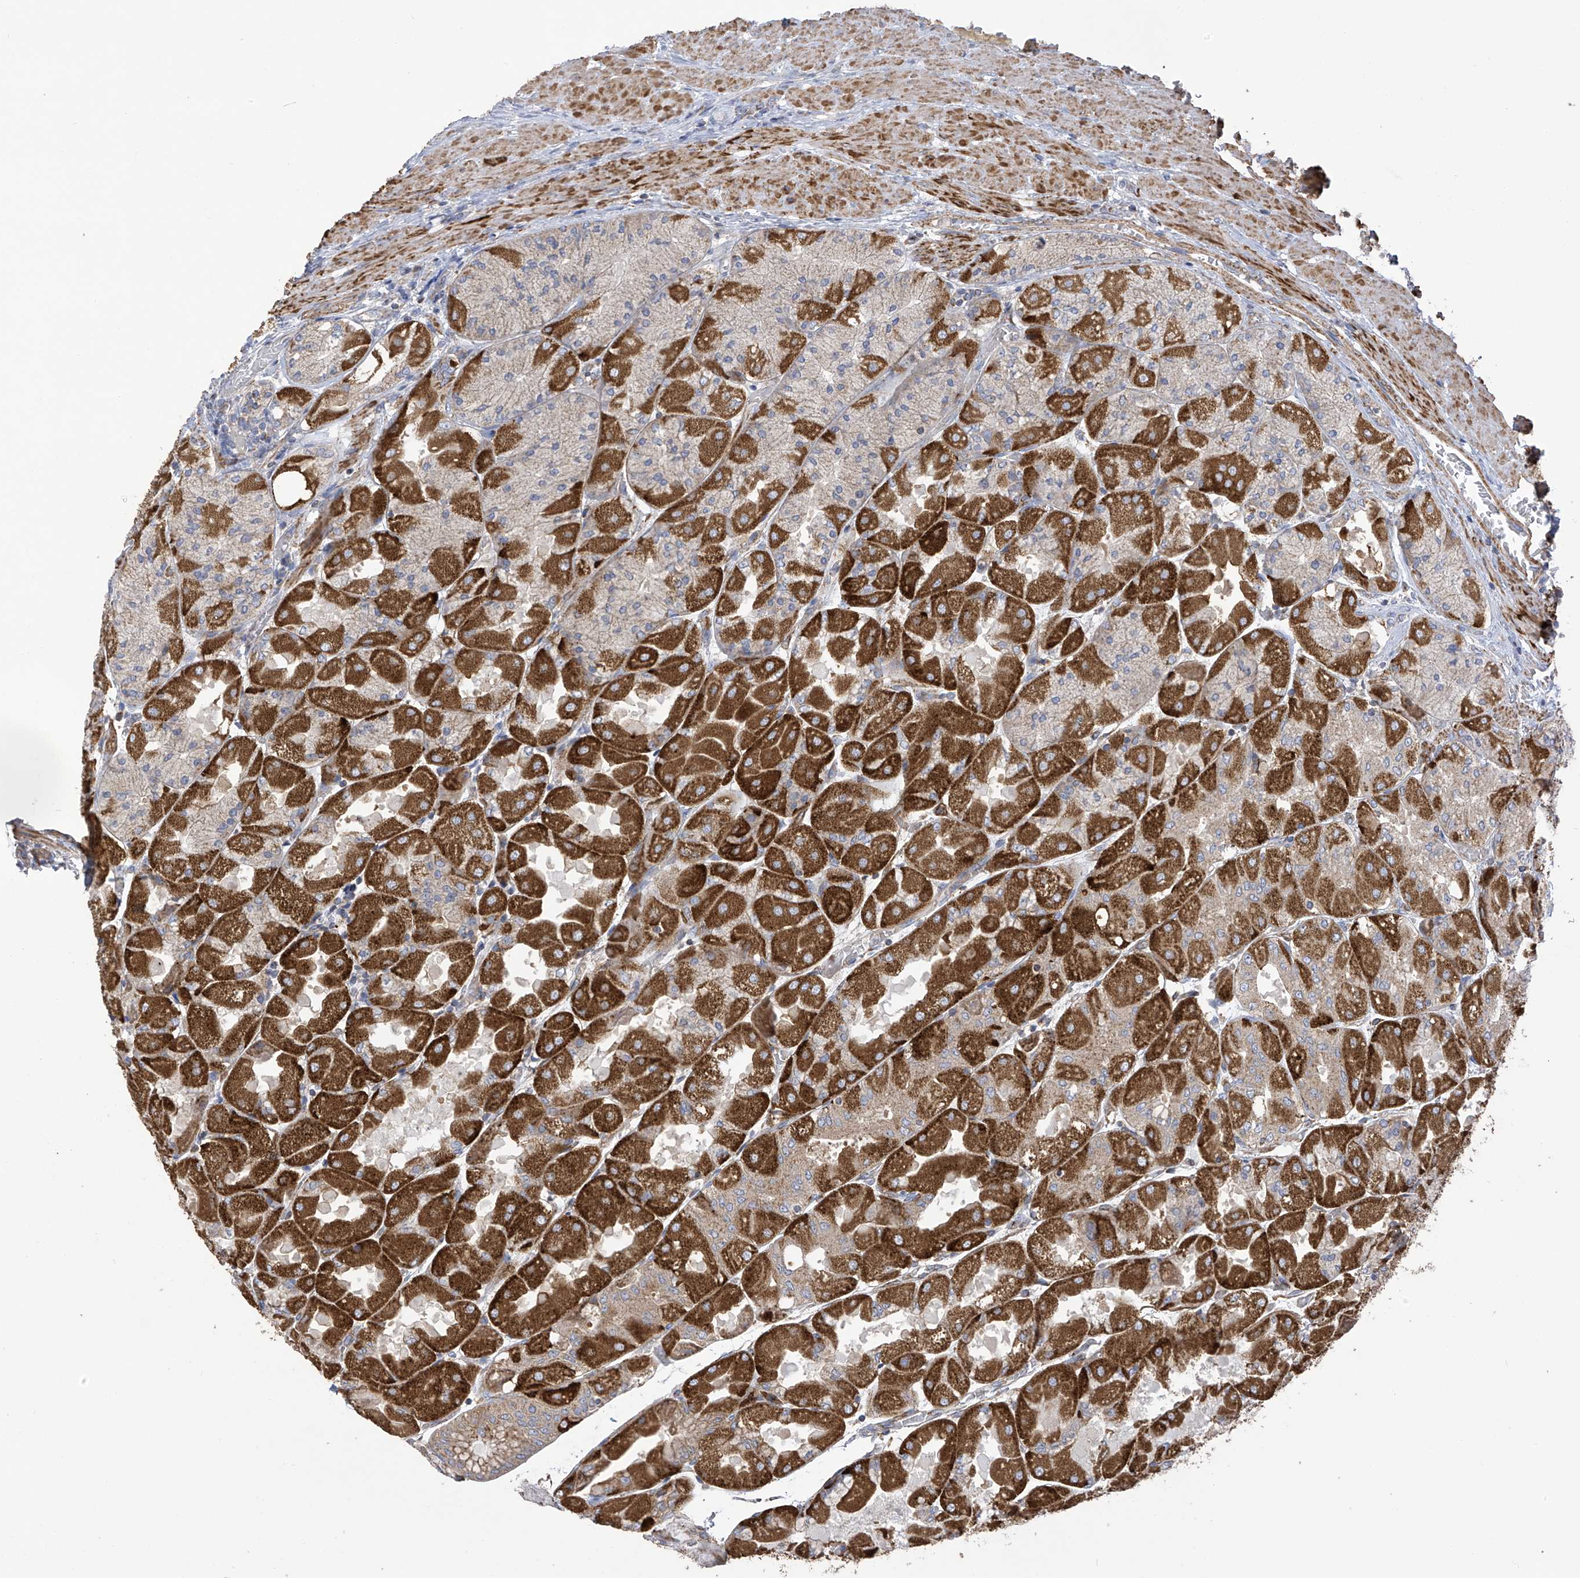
{"staining": {"intensity": "strong", "quantity": "25%-75%", "location": "cytoplasmic/membranous"}, "tissue": "stomach", "cell_type": "Glandular cells", "image_type": "normal", "snomed": [{"axis": "morphology", "description": "Normal tissue, NOS"}, {"axis": "topography", "description": "Stomach"}], "caption": "Immunohistochemistry (IHC) photomicrograph of unremarkable human stomach stained for a protein (brown), which demonstrates high levels of strong cytoplasmic/membranous positivity in approximately 25%-75% of glandular cells.", "gene": "ITM2B", "patient": {"sex": "female", "age": 61}}